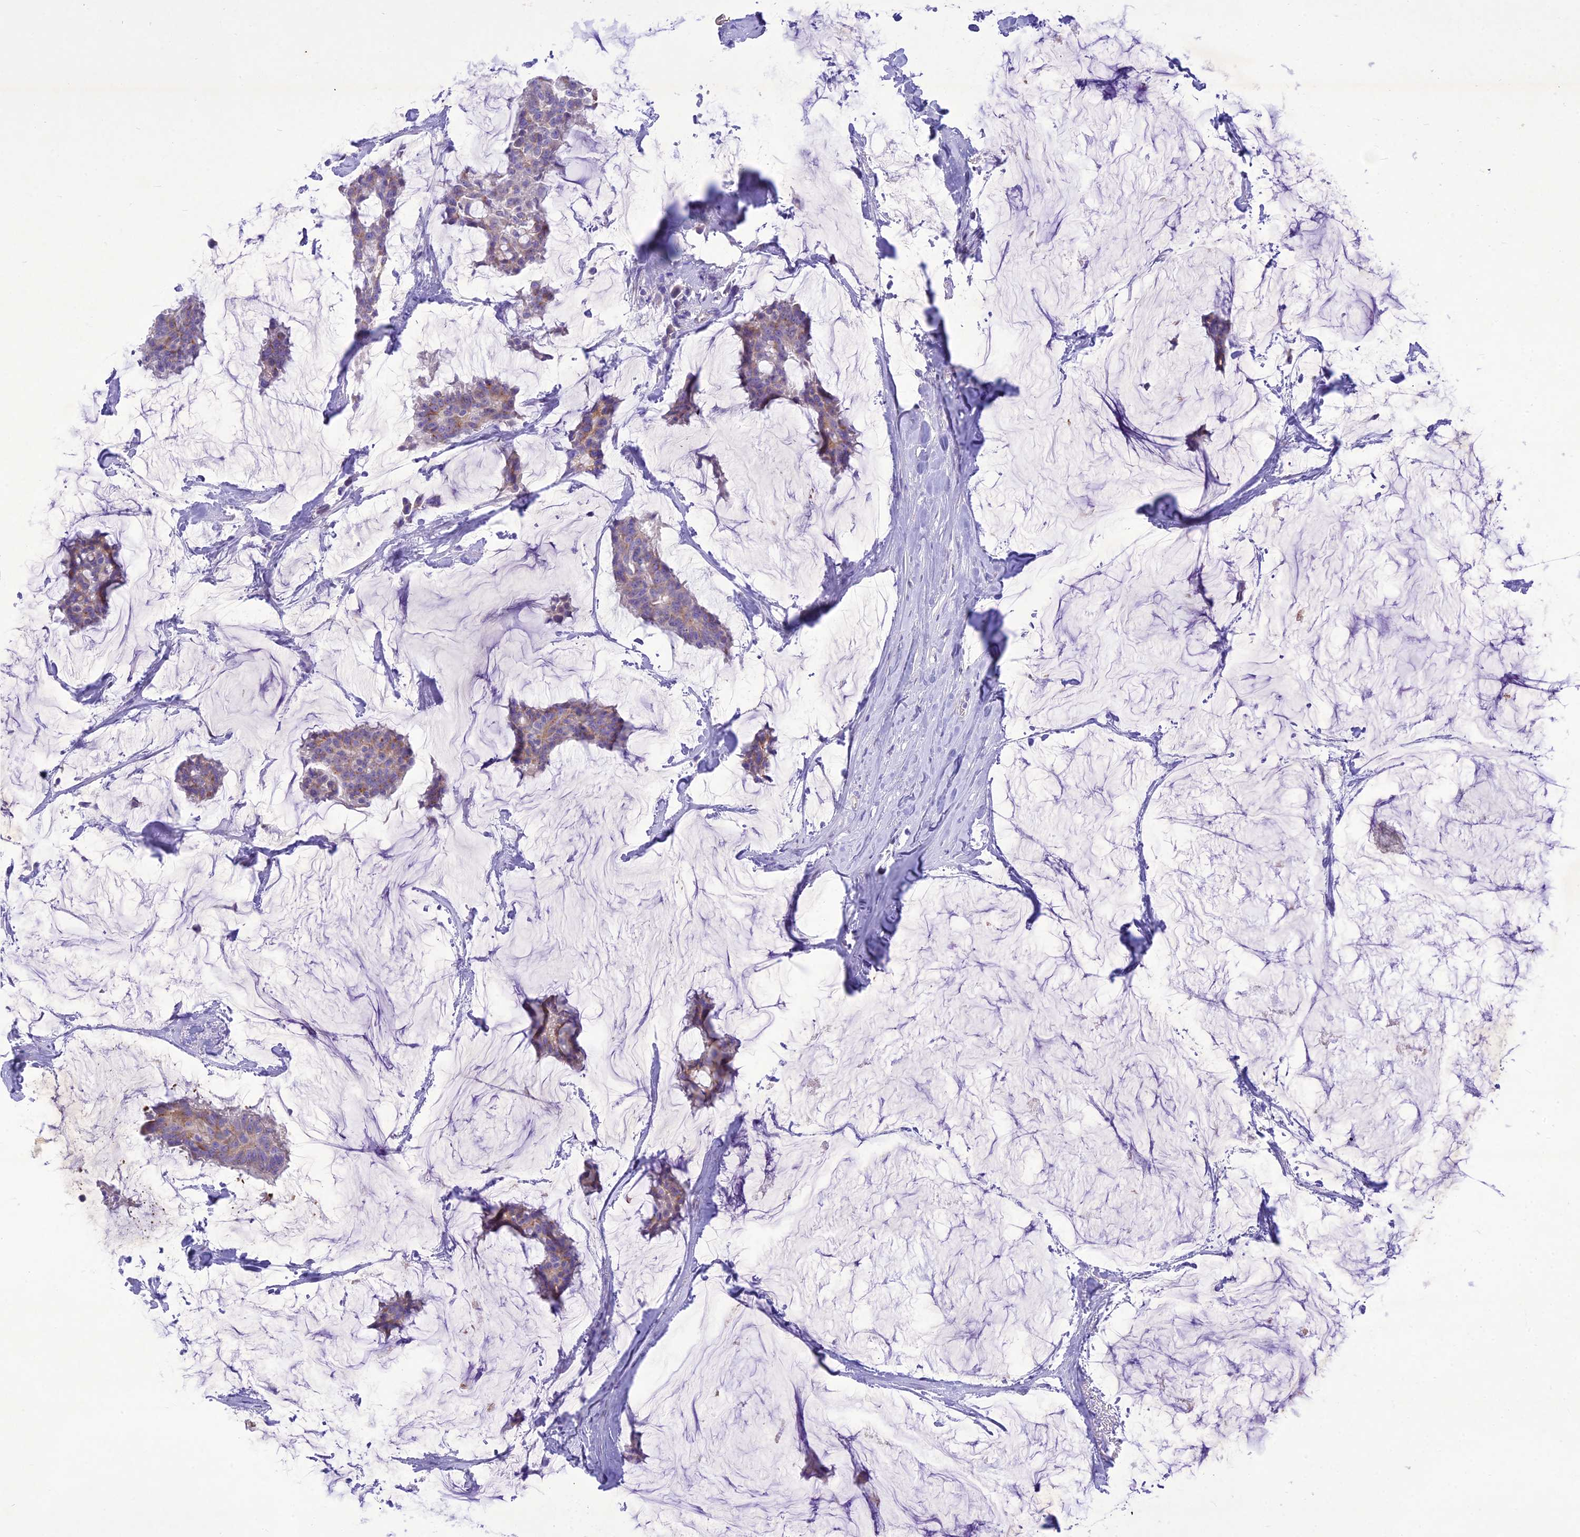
{"staining": {"intensity": "weak", "quantity": "25%-75%", "location": "cytoplasmic/membranous"}, "tissue": "breast cancer", "cell_type": "Tumor cells", "image_type": "cancer", "snomed": [{"axis": "morphology", "description": "Duct carcinoma"}, {"axis": "topography", "description": "Breast"}], "caption": "An immunohistochemistry micrograph of tumor tissue is shown. Protein staining in brown shows weak cytoplasmic/membranous positivity in breast invasive ductal carcinoma within tumor cells. (DAB IHC, brown staining for protein, blue staining for nuclei).", "gene": "SLC13A5", "patient": {"sex": "female", "age": 93}}